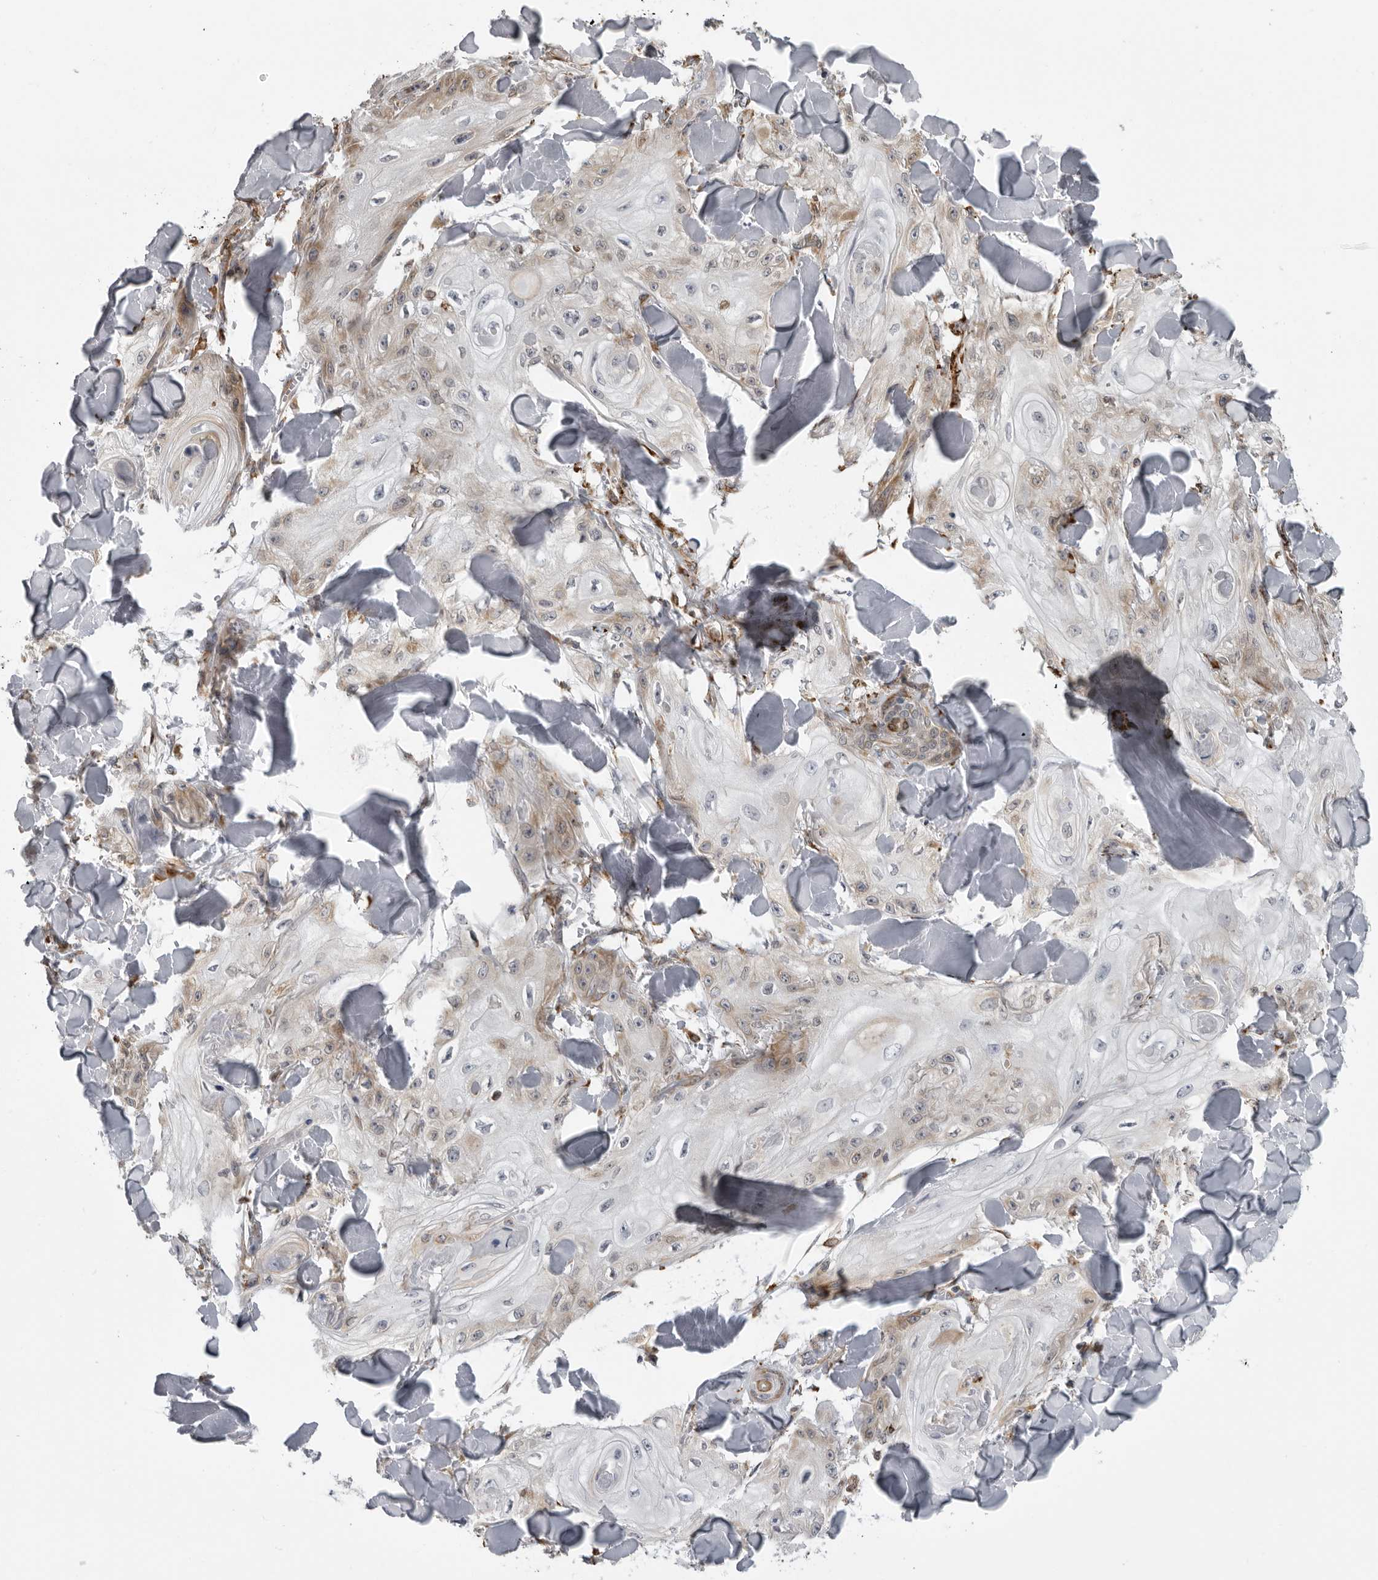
{"staining": {"intensity": "weak", "quantity": "<25%", "location": "cytoplasmic/membranous"}, "tissue": "skin cancer", "cell_type": "Tumor cells", "image_type": "cancer", "snomed": [{"axis": "morphology", "description": "Squamous cell carcinoma, NOS"}, {"axis": "topography", "description": "Skin"}], "caption": "DAB immunohistochemical staining of human squamous cell carcinoma (skin) displays no significant positivity in tumor cells.", "gene": "ALPK2", "patient": {"sex": "male", "age": 74}}